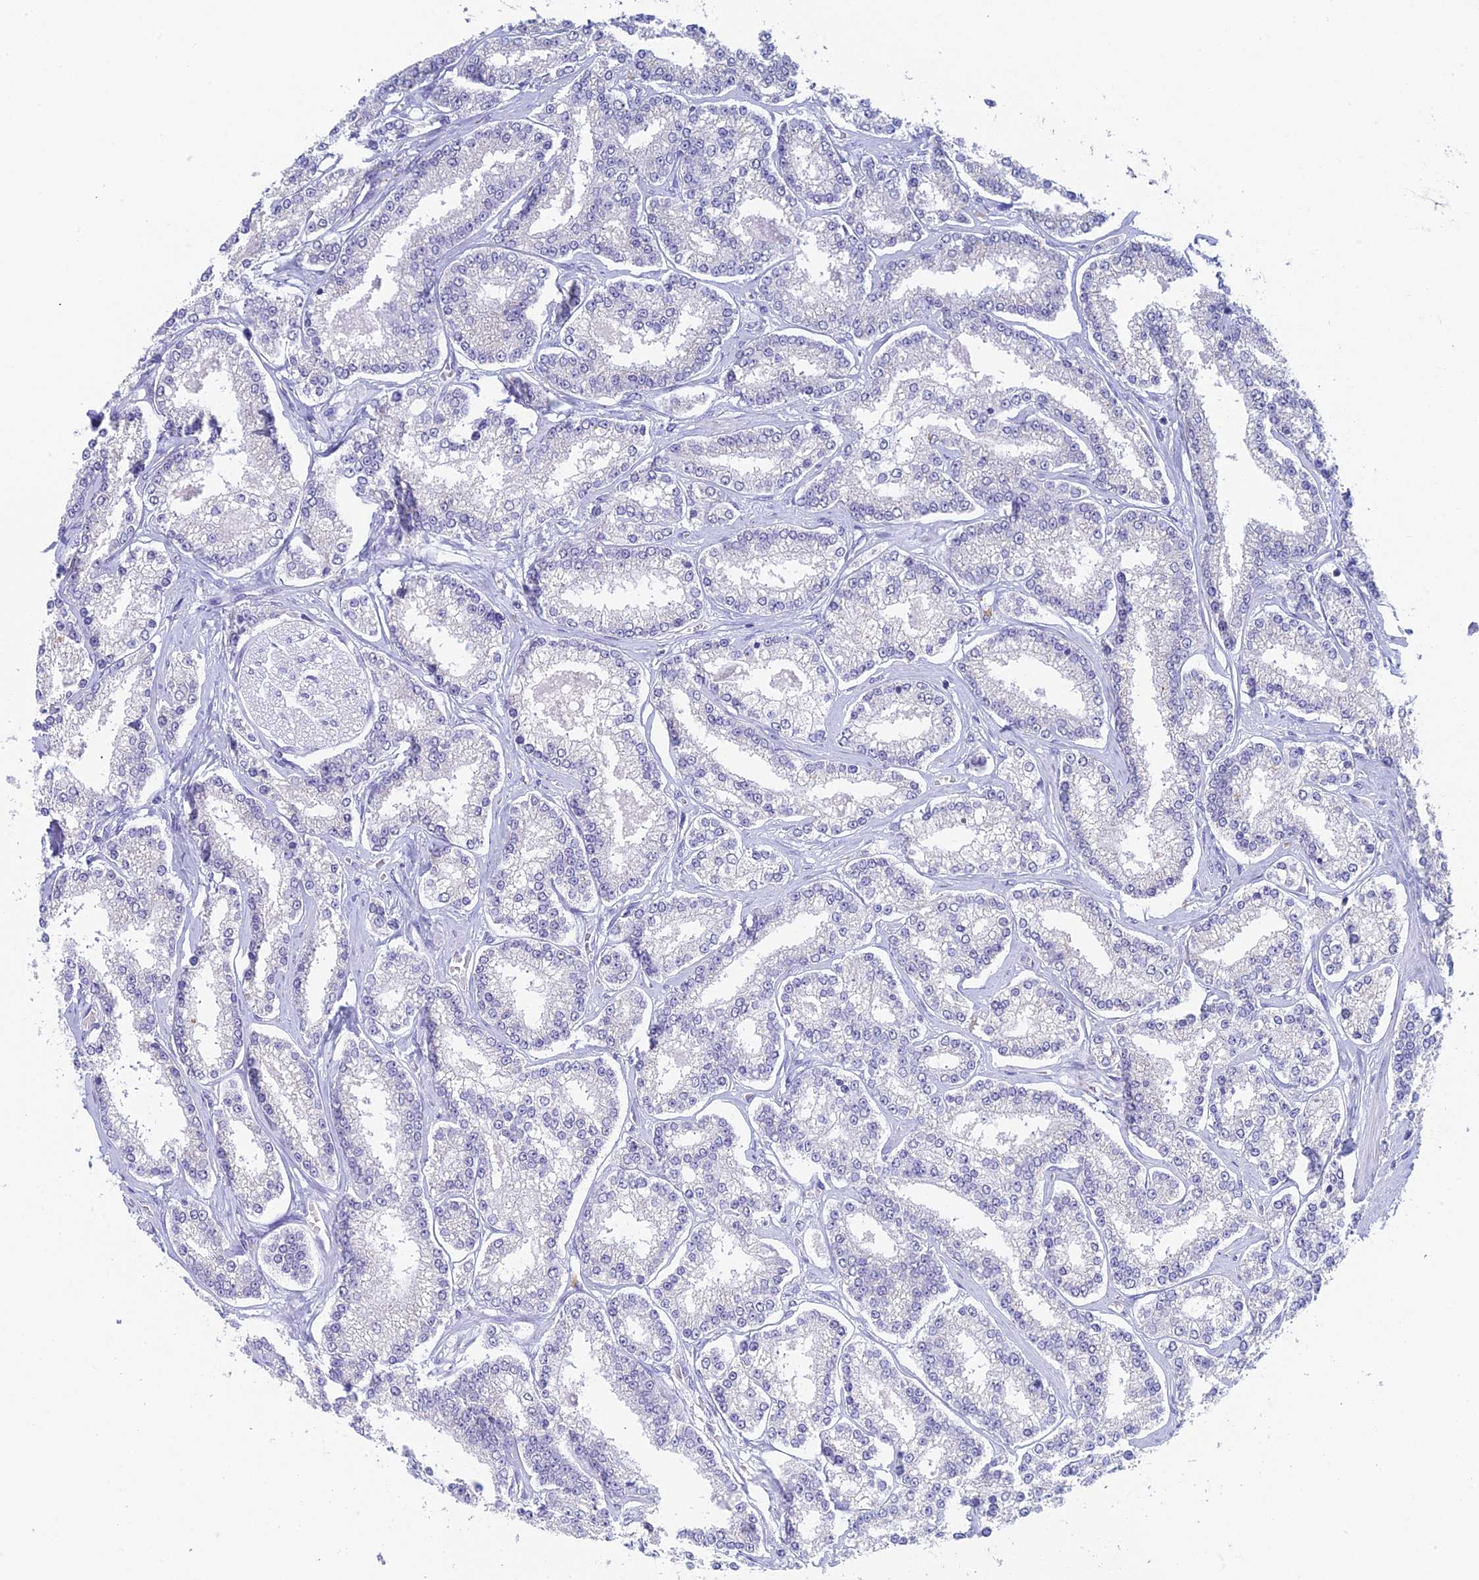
{"staining": {"intensity": "negative", "quantity": "none", "location": "none"}, "tissue": "prostate cancer", "cell_type": "Tumor cells", "image_type": "cancer", "snomed": [{"axis": "morphology", "description": "Normal tissue, NOS"}, {"axis": "morphology", "description": "Adenocarcinoma, High grade"}, {"axis": "topography", "description": "Prostate"}], "caption": "IHC image of neoplastic tissue: human prostate adenocarcinoma (high-grade) stained with DAB (3,3'-diaminobenzidine) displays no significant protein positivity in tumor cells.", "gene": "REXO5", "patient": {"sex": "male", "age": 83}}